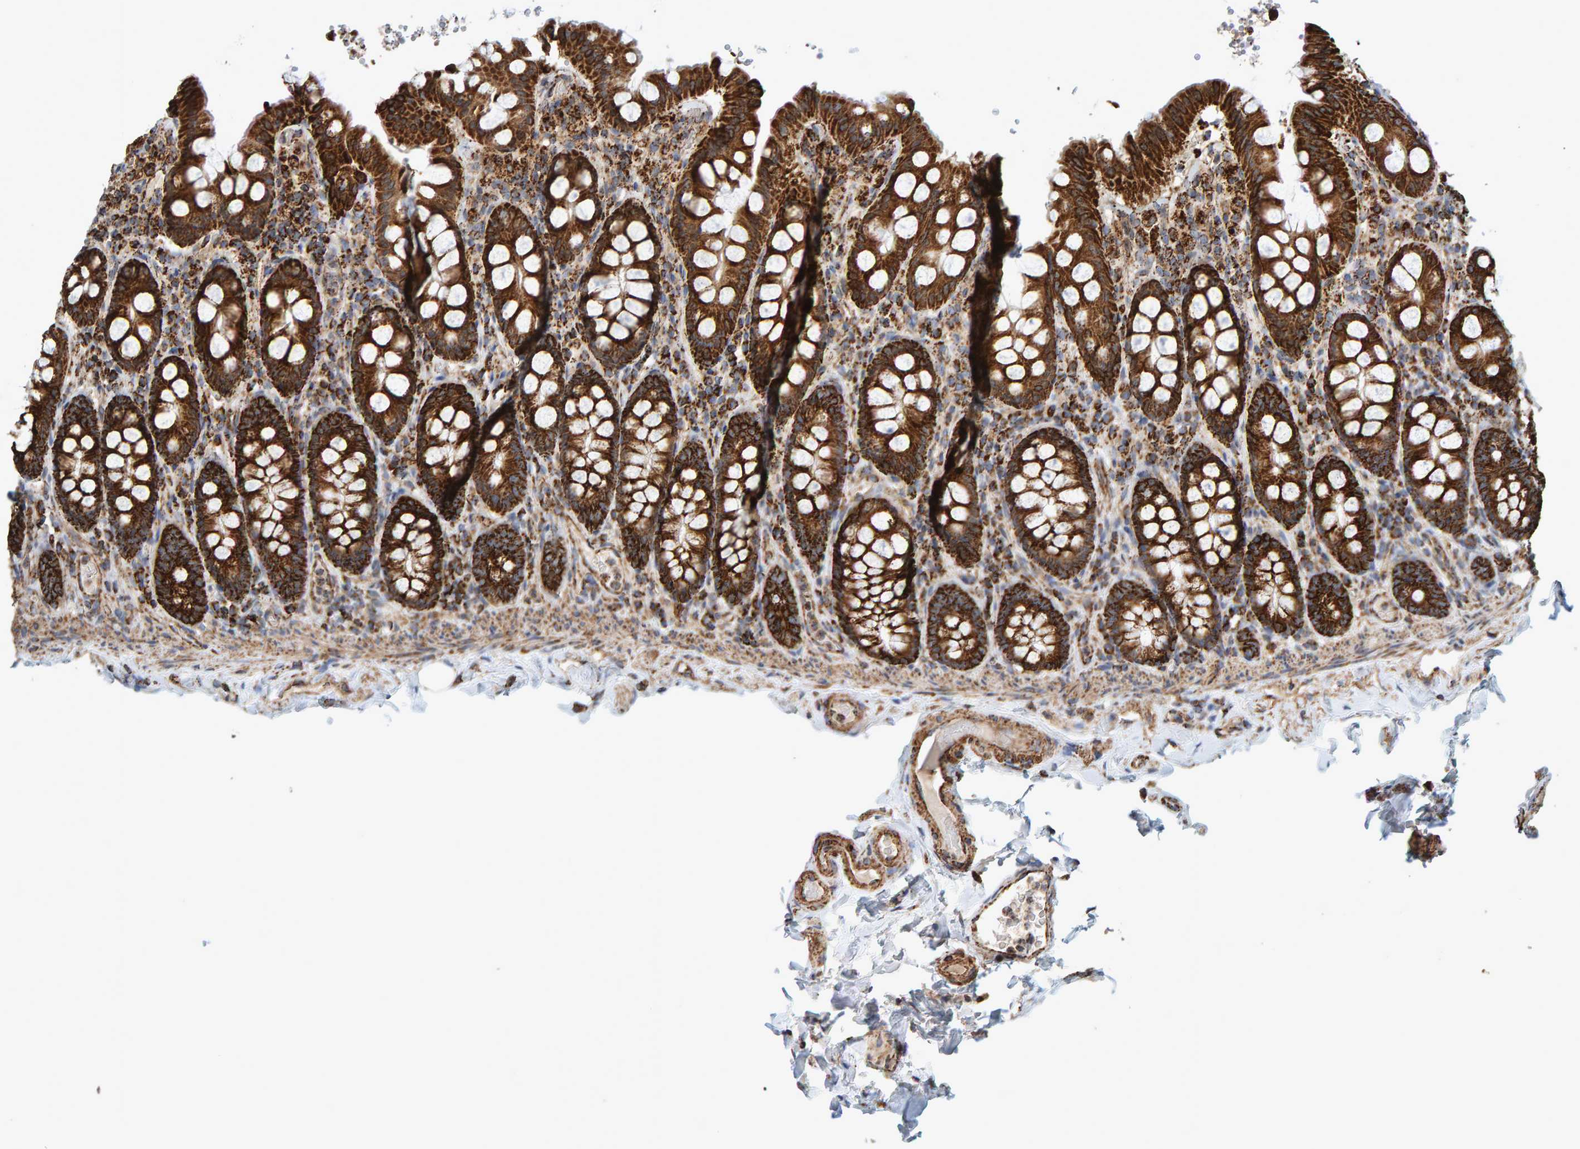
{"staining": {"intensity": "strong", "quantity": "25%-75%", "location": "cytoplasmic/membranous"}, "tissue": "colon", "cell_type": "Endothelial cells", "image_type": "normal", "snomed": [{"axis": "morphology", "description": "Normal tissue, NOS"}, {"axis": "topography", "description": "Colon"}, {"axis": "topography", "description": "Peripheral nerve tissue"}], "caption": "High-magnification brightfield microscopy of normal colon stained with DAB (3,3'-diaminobenzidine) (brown) and counterstained with hematoxylin (blue). endothelial cells exhibit strong cytoplasmic/membranous expression is seen in about25%-75% of cells. Immunohistochemistry (ihc) stains the protein of interest in brown and the nuclei are stained blue.", "gene": "MRPL45", "patient": {"sex": "female", "age": 61}}